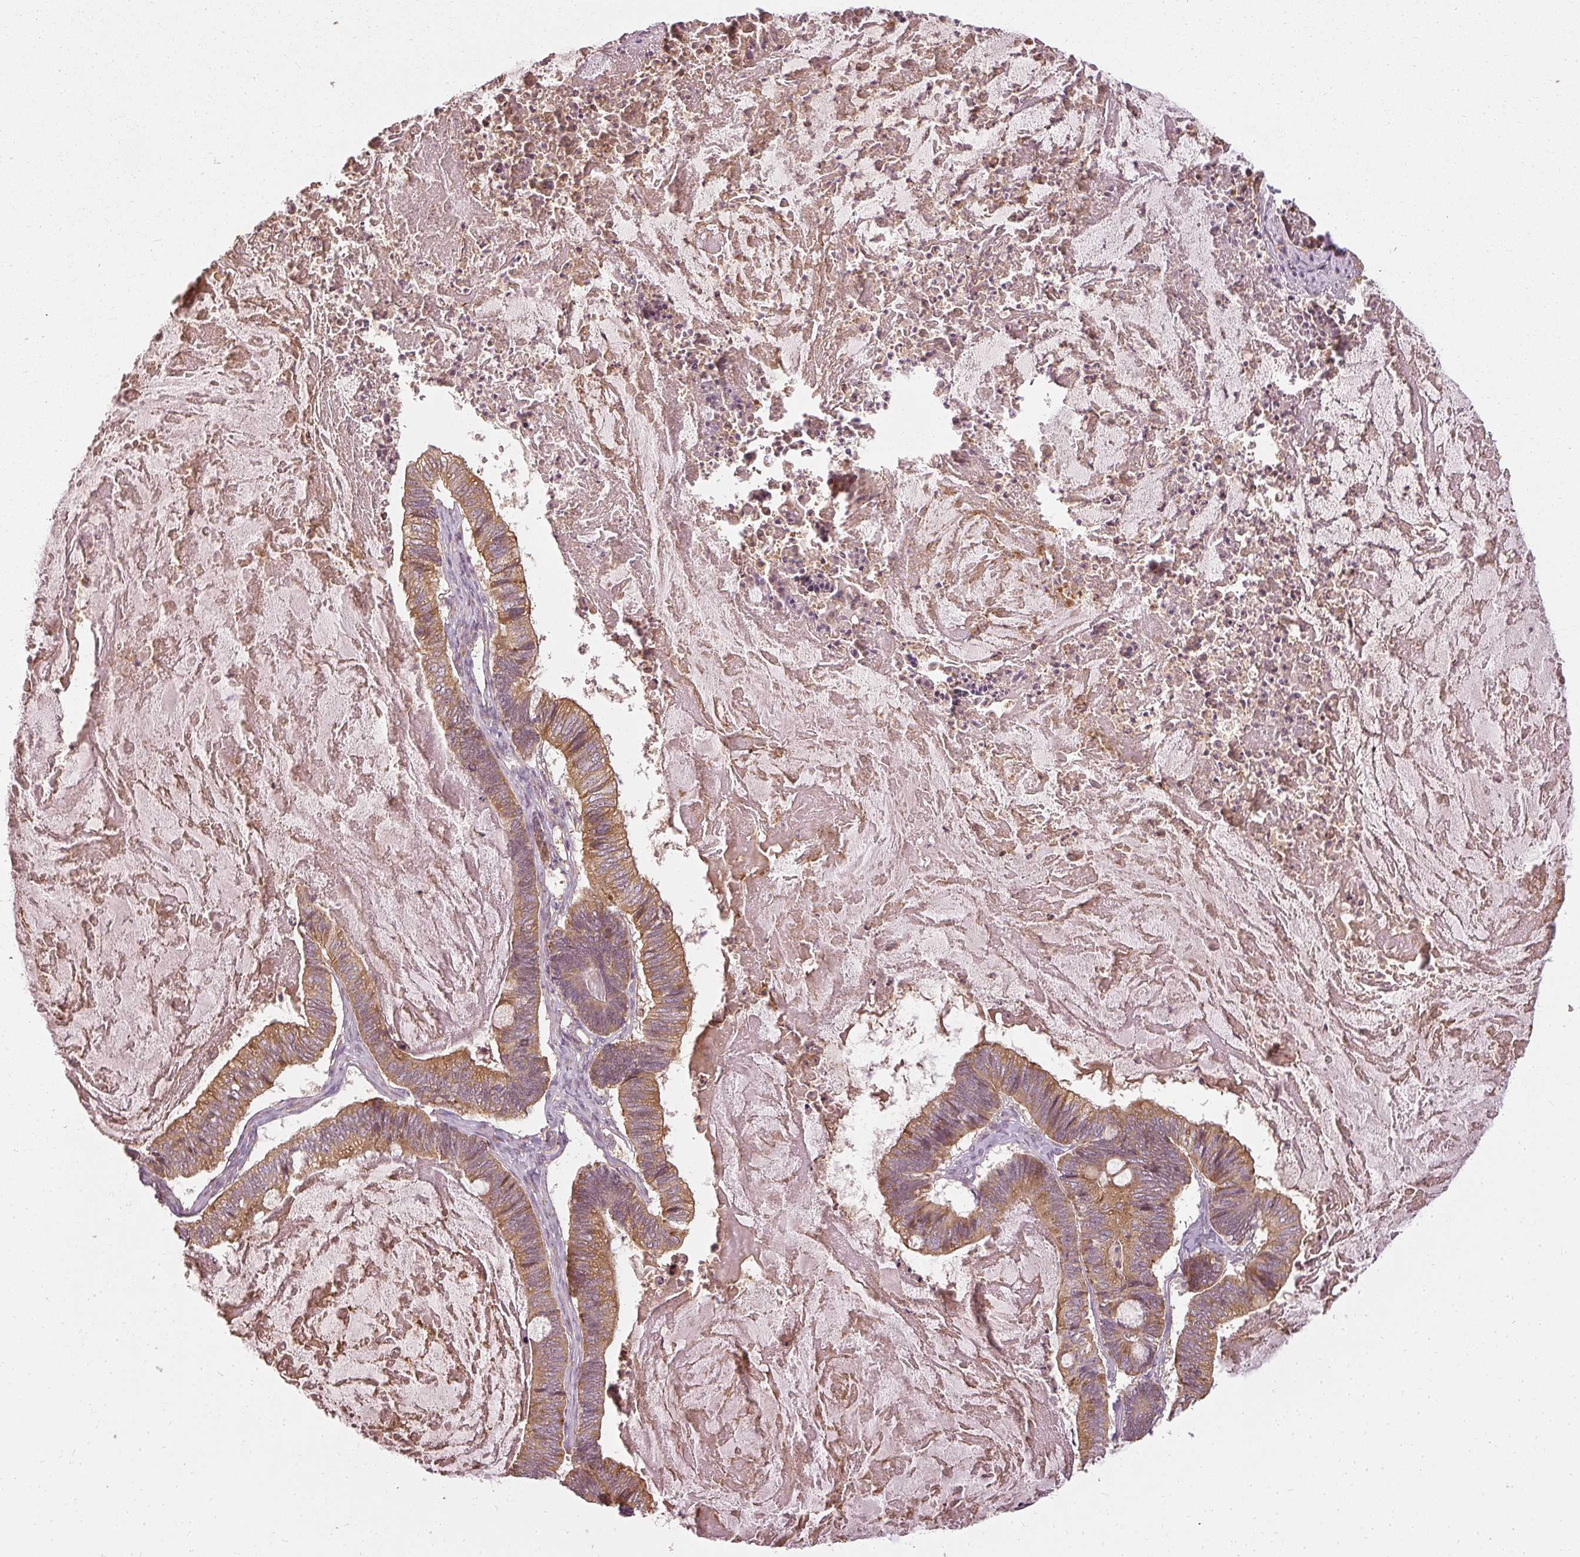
{"staining": {"intensity": "strong", "quantity": ">75%", "location": "cytoplasmic/membranous"}, "tissue": "ovarian cancer", "cell_type": "Tumor cells", "image_type": "cancer", "snomed": [{"axis": "morphology", "description": "Cystadenocarcinoma, mucinous, NOS"}, {"axis": "topography", "description": "Ovary"}], "caption": "Ovarian cancer (mucinous cystadenocarcinoma) stained for a protein demonstrates strong cytoplasmic/membranous positivity in tumor cells.", "gene": "RPL24", "patient": {"sex": "female", "age": 61}}